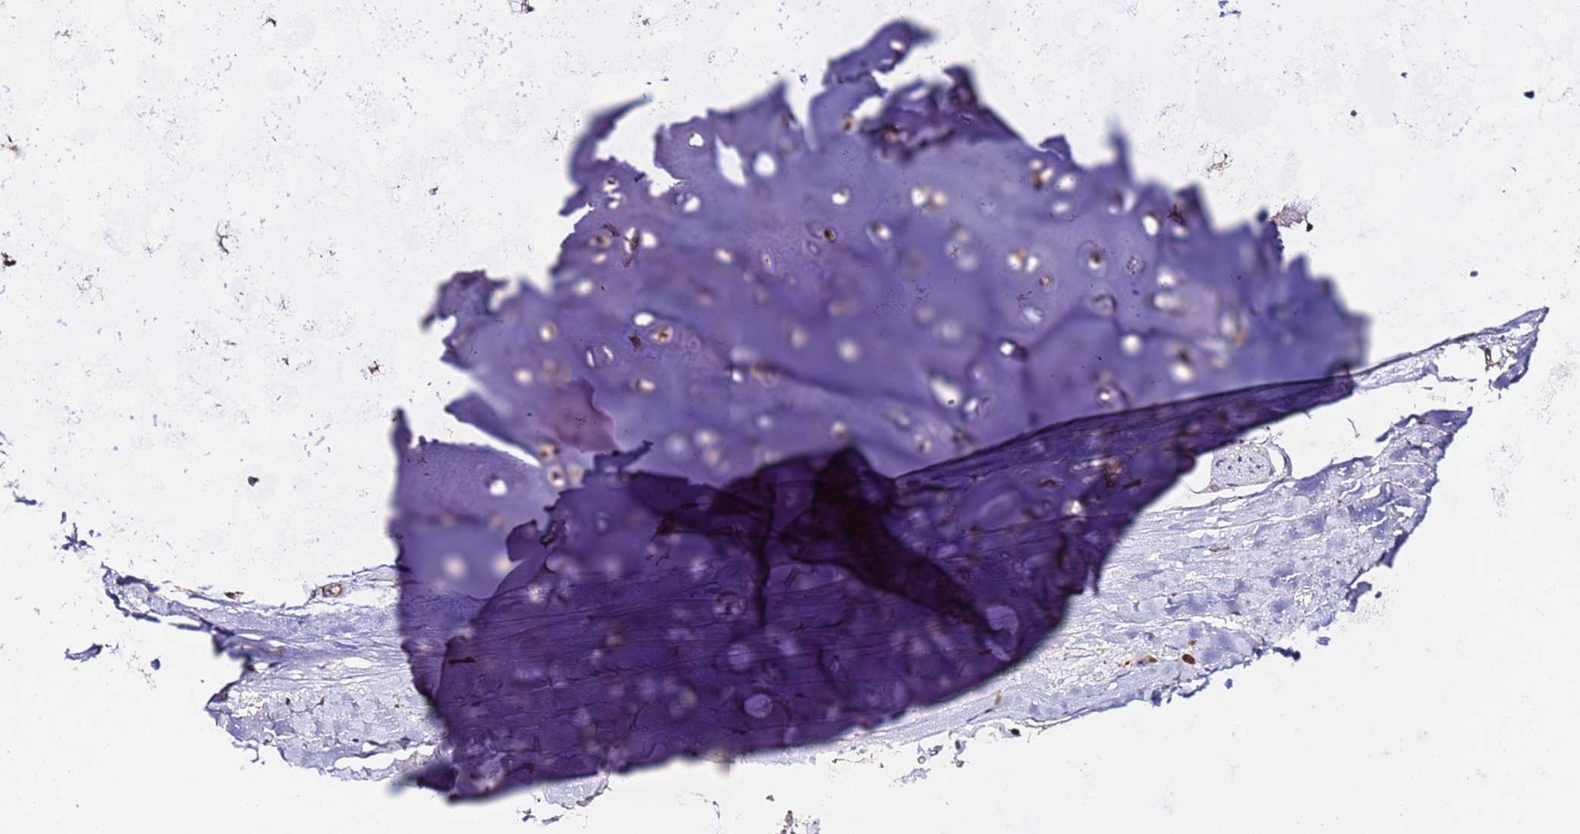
{"staining": {"intensity": "negative", "quantity": "none", "location": "none"}, "tissue": "adipose tissue", "cell_type": "Adipocytes", "image_type": "normal", "snomed": [{"axis": "morphology", "description": "Normal tissue, NOS"}, {"axis": "topography", "description": "Lymph node"}, {"axis": "topography", "description": "Bronchus"}], "caption": "An immunohistochemistry histopathology image of benign adipose tissue is shown. There is no staining in adipocytes of adipose tissue.", "gene": "WNK4", "patient": {"sex": "male", "age": 63}}